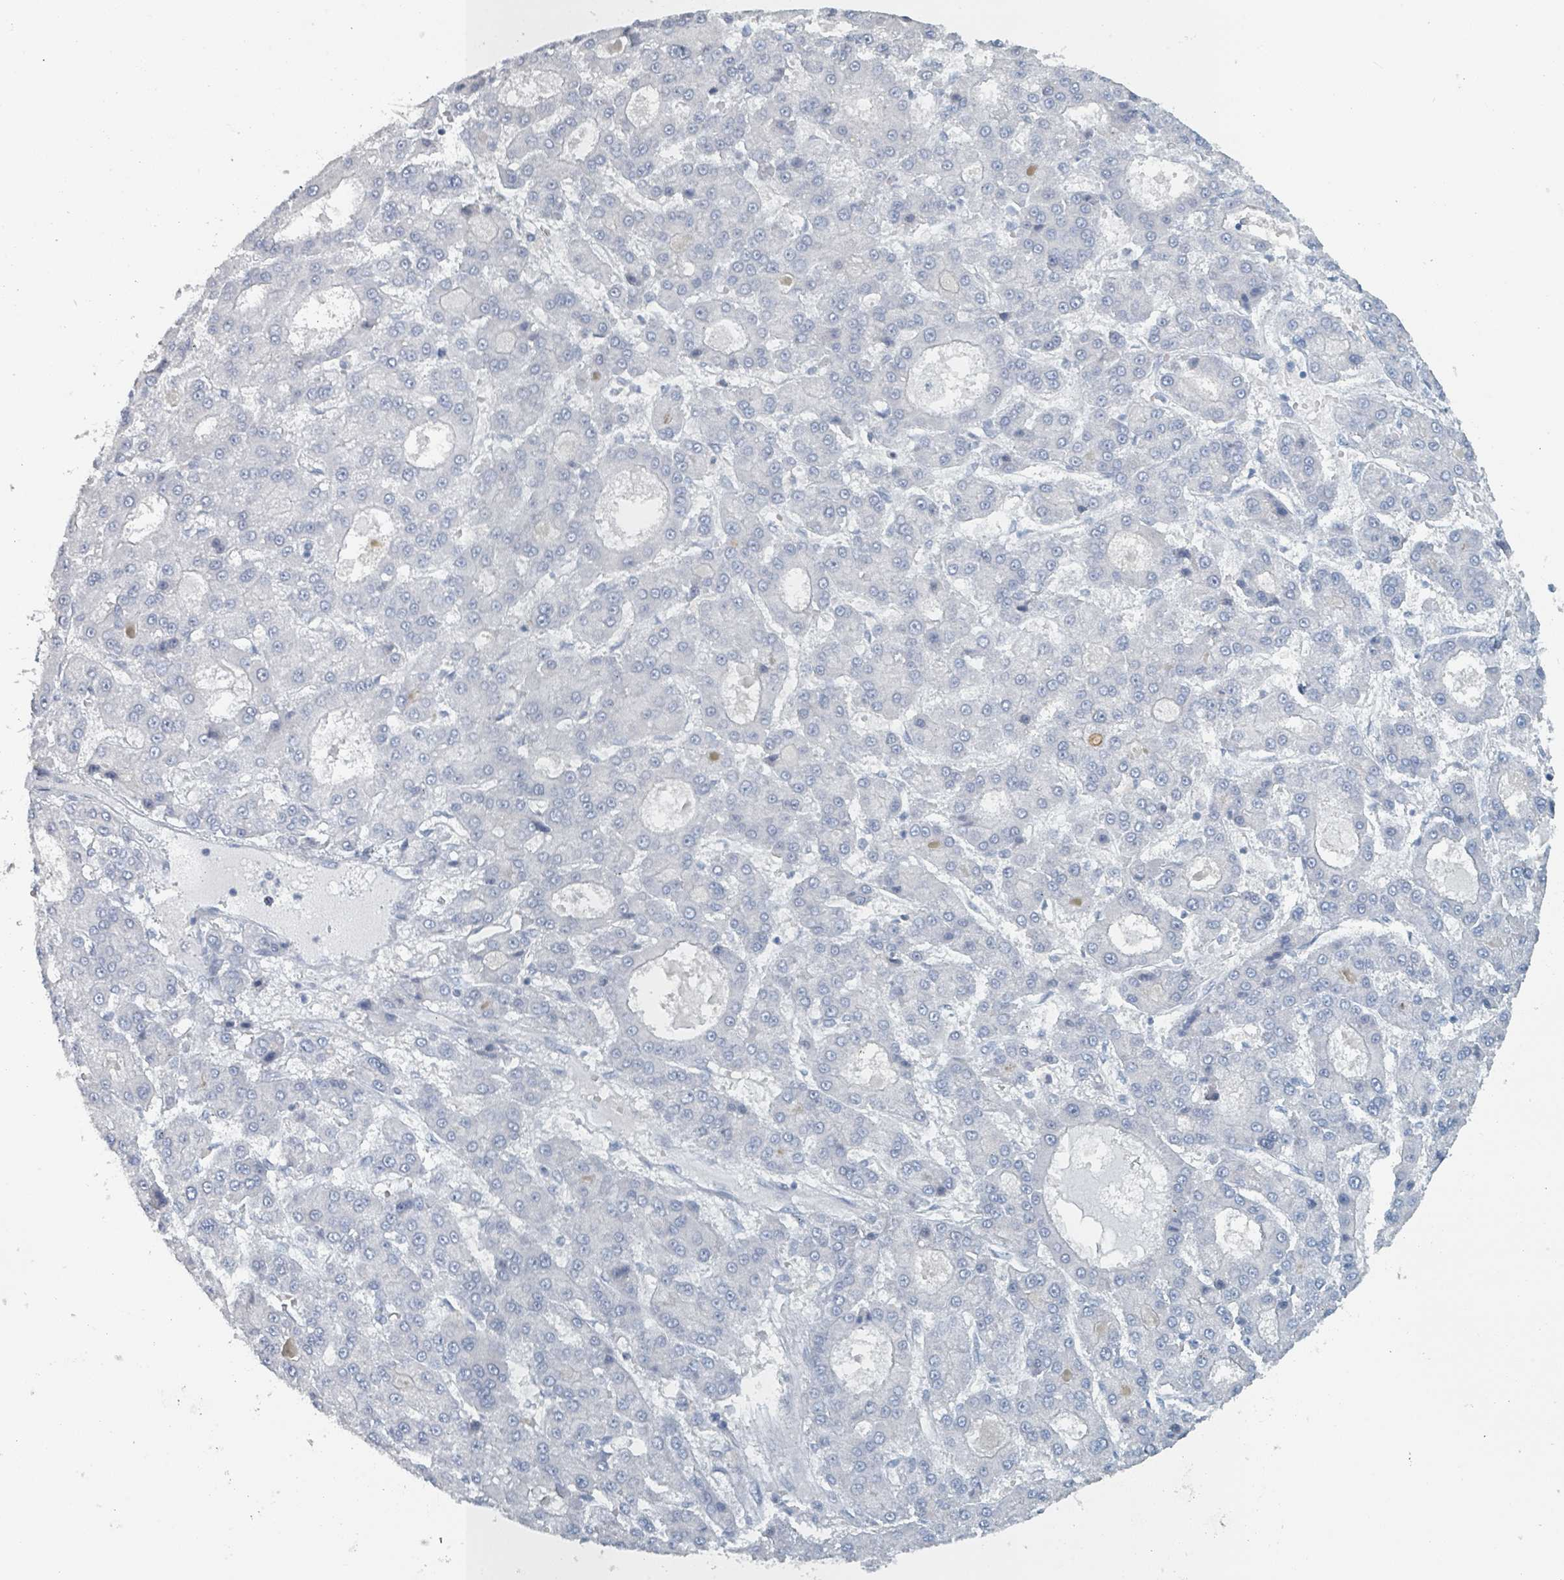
{"staining": {"intensity": "negative", "quantity": "none", "location": "none"}, "tissue": "liver cancer", "cell_type": "Tumor cells", "image_type": "cancer", "snomed": [{"axis": "morphology", "description": "Carcinoma, Hepatocellular, NOS"}, {"axis": "topography", "description": "Liver"}], "caption": "Immunohistochemistry (IHC) of human liver cancer (hepatocellular carcinoma) displays no staining in tumor cells.", "gene": "HEATR5A", "patient": {"sex": "male", "age": 70}}